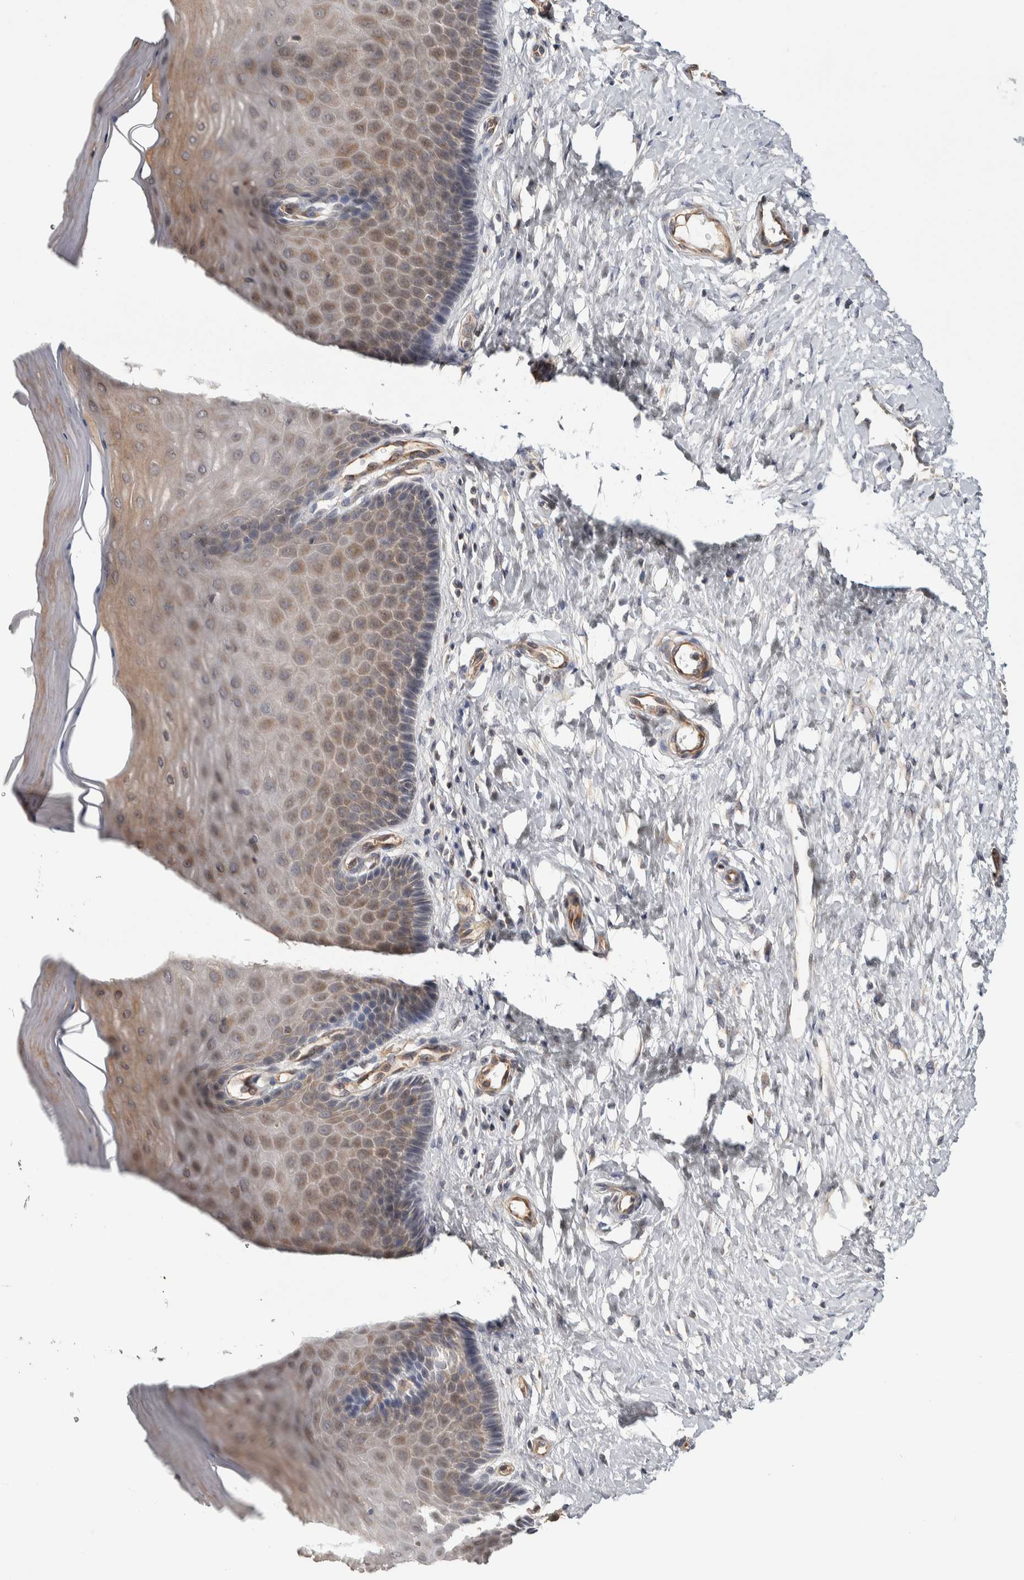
{"staining": {"intensity": "weak", "quantity": ">75%", "location": "cytoplasmic/membranous"}, "tissue": "cervix", "cell_type": "Glandular cells", "image_type": "normal", "snomed": [{"axis": "morphology", "description": "Normal tissue, NOS"}, {"axis": "topography", "description": "Cervix"}], "caption": "Immunohistochemistry (IHC) histopathology image of normal cervix stained for a protein (brown), which reveals low levels of weak cytoplasmic/membranous staining in approximately >75% of glandular cells.", "gene": "CHMP4C", "patient": {"sex": "female", "age": 55}}